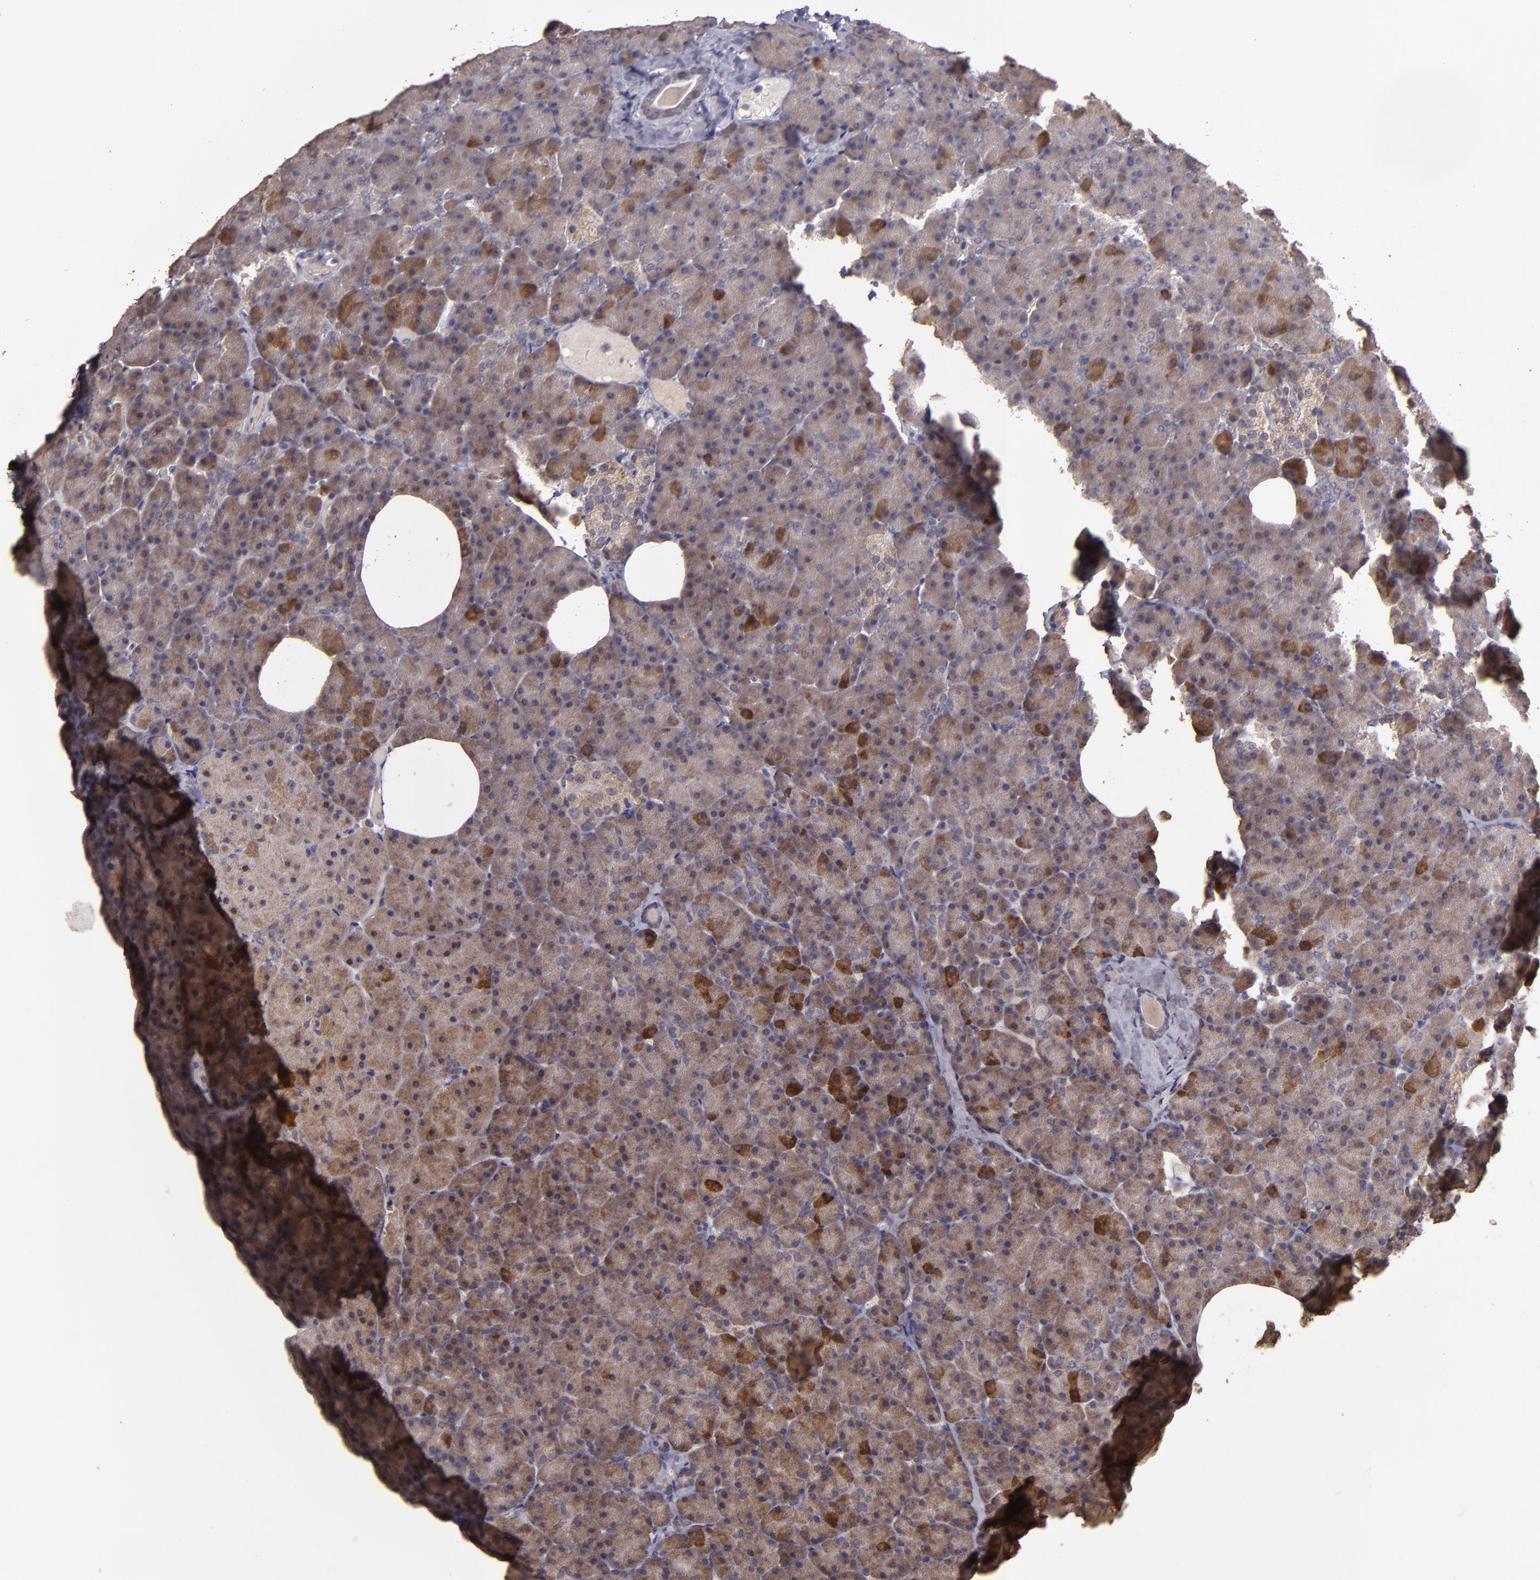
{"staining": {"intensity": "moderate", "quantity": "<25%", "location": "cytoplasmic/membranous"}, "tissue": "pancreas", "cell_type": "Exocrine glandular cells", "image_type": "normal", "snomed": [{"axis": "morphology", "description": "Normal tissue, NOS"}, {"axis": "topography", "description": "Pancreas"}], "caption": "Protein analysis of unremarkable pancreas shows moderate cytoplasmic/membranous expression in about <25% of exocrine glandular cells.", "gene": "HECTD1", "patient": {"sex": "female", "age": 35}}